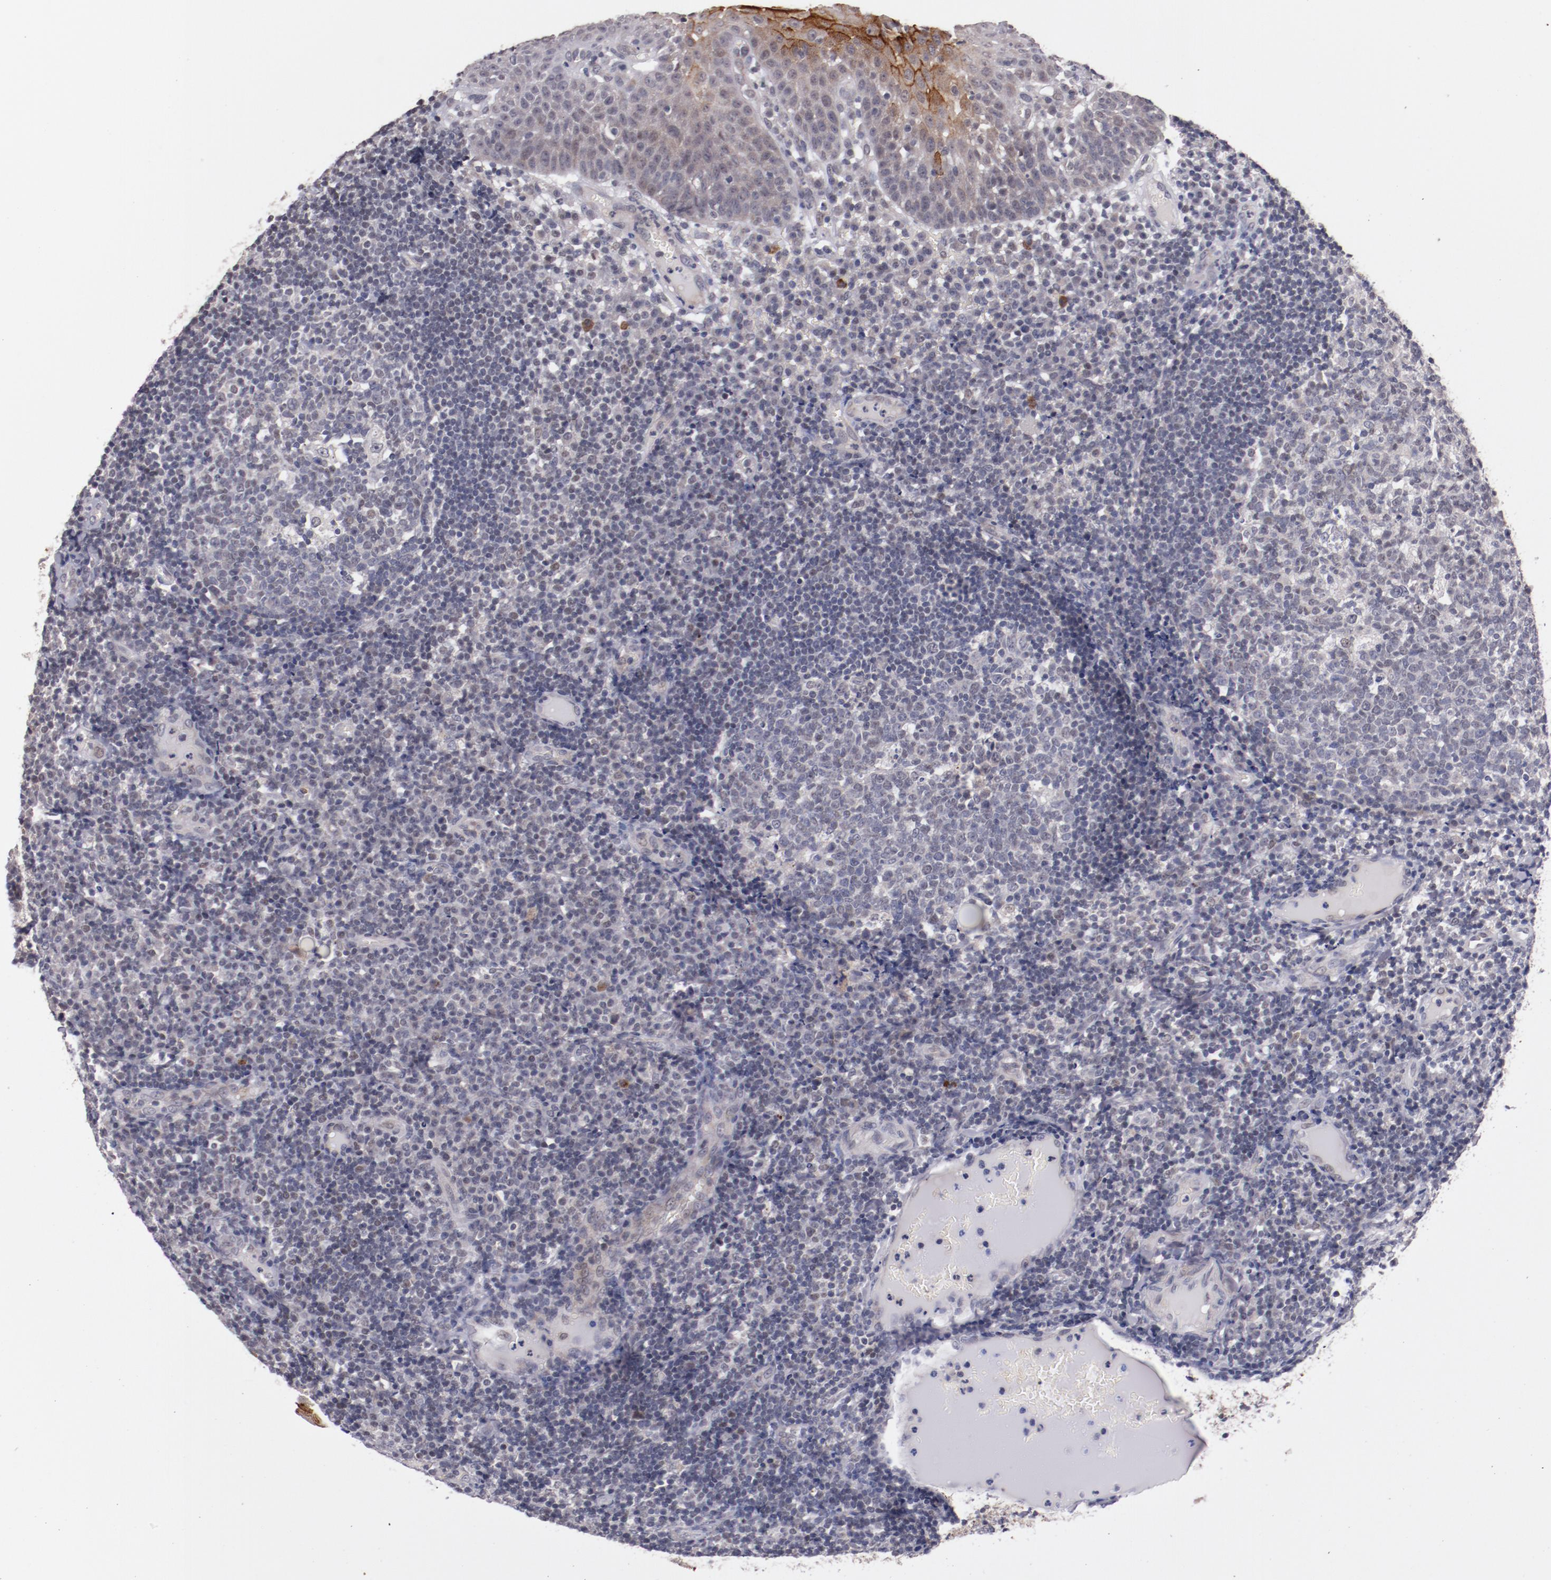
{"staining": {"intensity": "negative", "quantity": "none", "location": "none"}, "tissue": "tonsil", "cell_type": "Germinal center cells", "image_type": "normal", "snomed": [{"axis": "morphology", "description": "Normal tissue, NOS"}, {"axis": "topography", "description": "Tonsil"}], "caption": "There is no significant expression in germinal center cells of tonsil. (DAB (3,3'-diaminobenzidine) IHC visualized using brightfield microscopy, high magnification).", "gene": "SYP", "patient": {"sex": "female", "age": 40}}